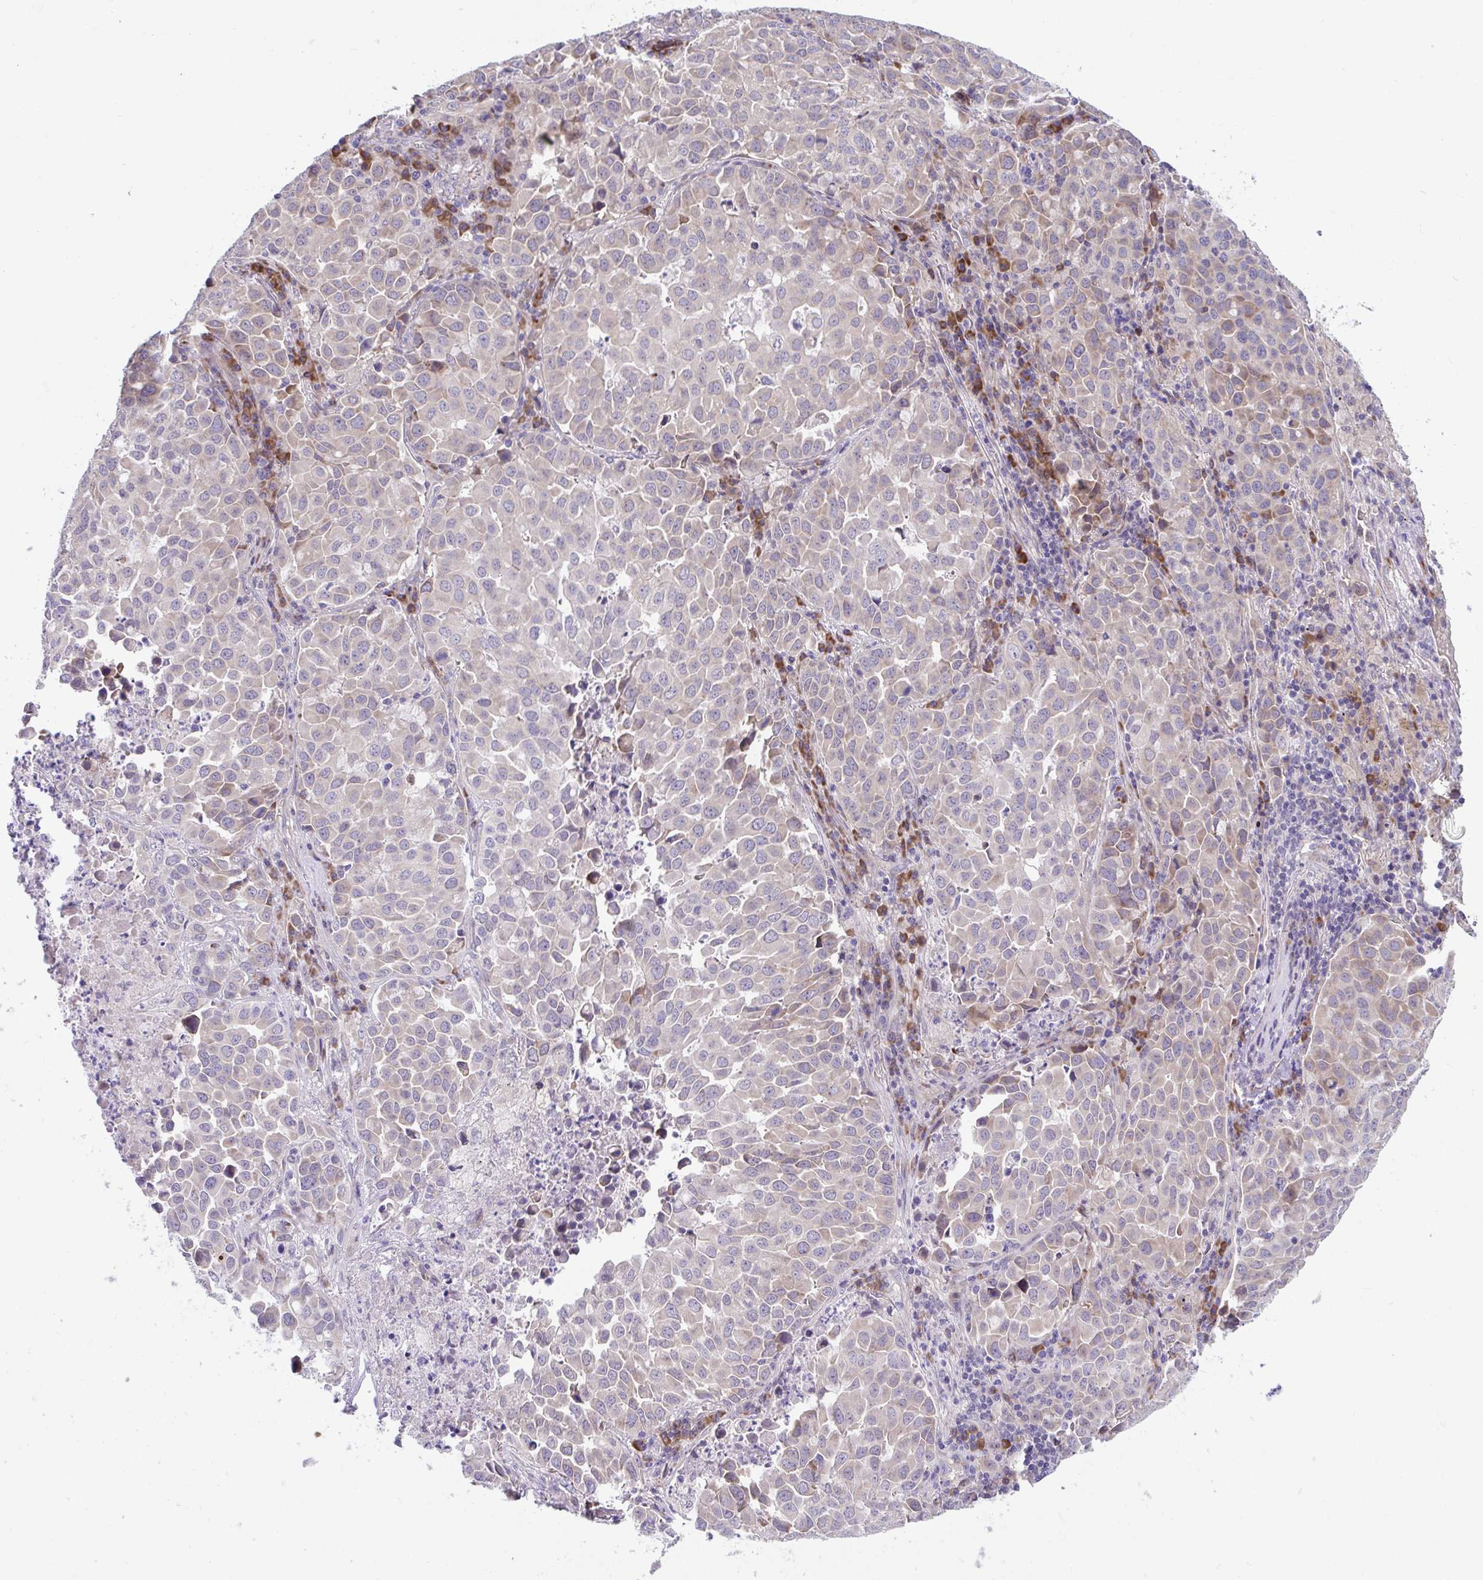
{"staining": {"intensity": "weak", "quantity": "<25%", "location": "cytoplasmic/membranous"}, "tissue": "lung cancer", "cell_type": "Tumor cells", "image_type": "cancer", "snomed": [{"axis": "morphology", "description": "Adenocarcinoma, NOS"}, {"axis": "morphology", "description": "Adenocarcinoma, metastatic, NOS"}, {"axis": "topography", "description": "Lymph node"}, {"axis": "topography", "description": "Lung"}], "caption": "A high-resolution micrograph shows immunohistochemistry (IHC) staining of lung cancer (metastatic adenocarcinoma), which reveals no significant positivity in tumor cells.", "gene": "SUSD4", "patient": {"sex": "female", "age": 65}}